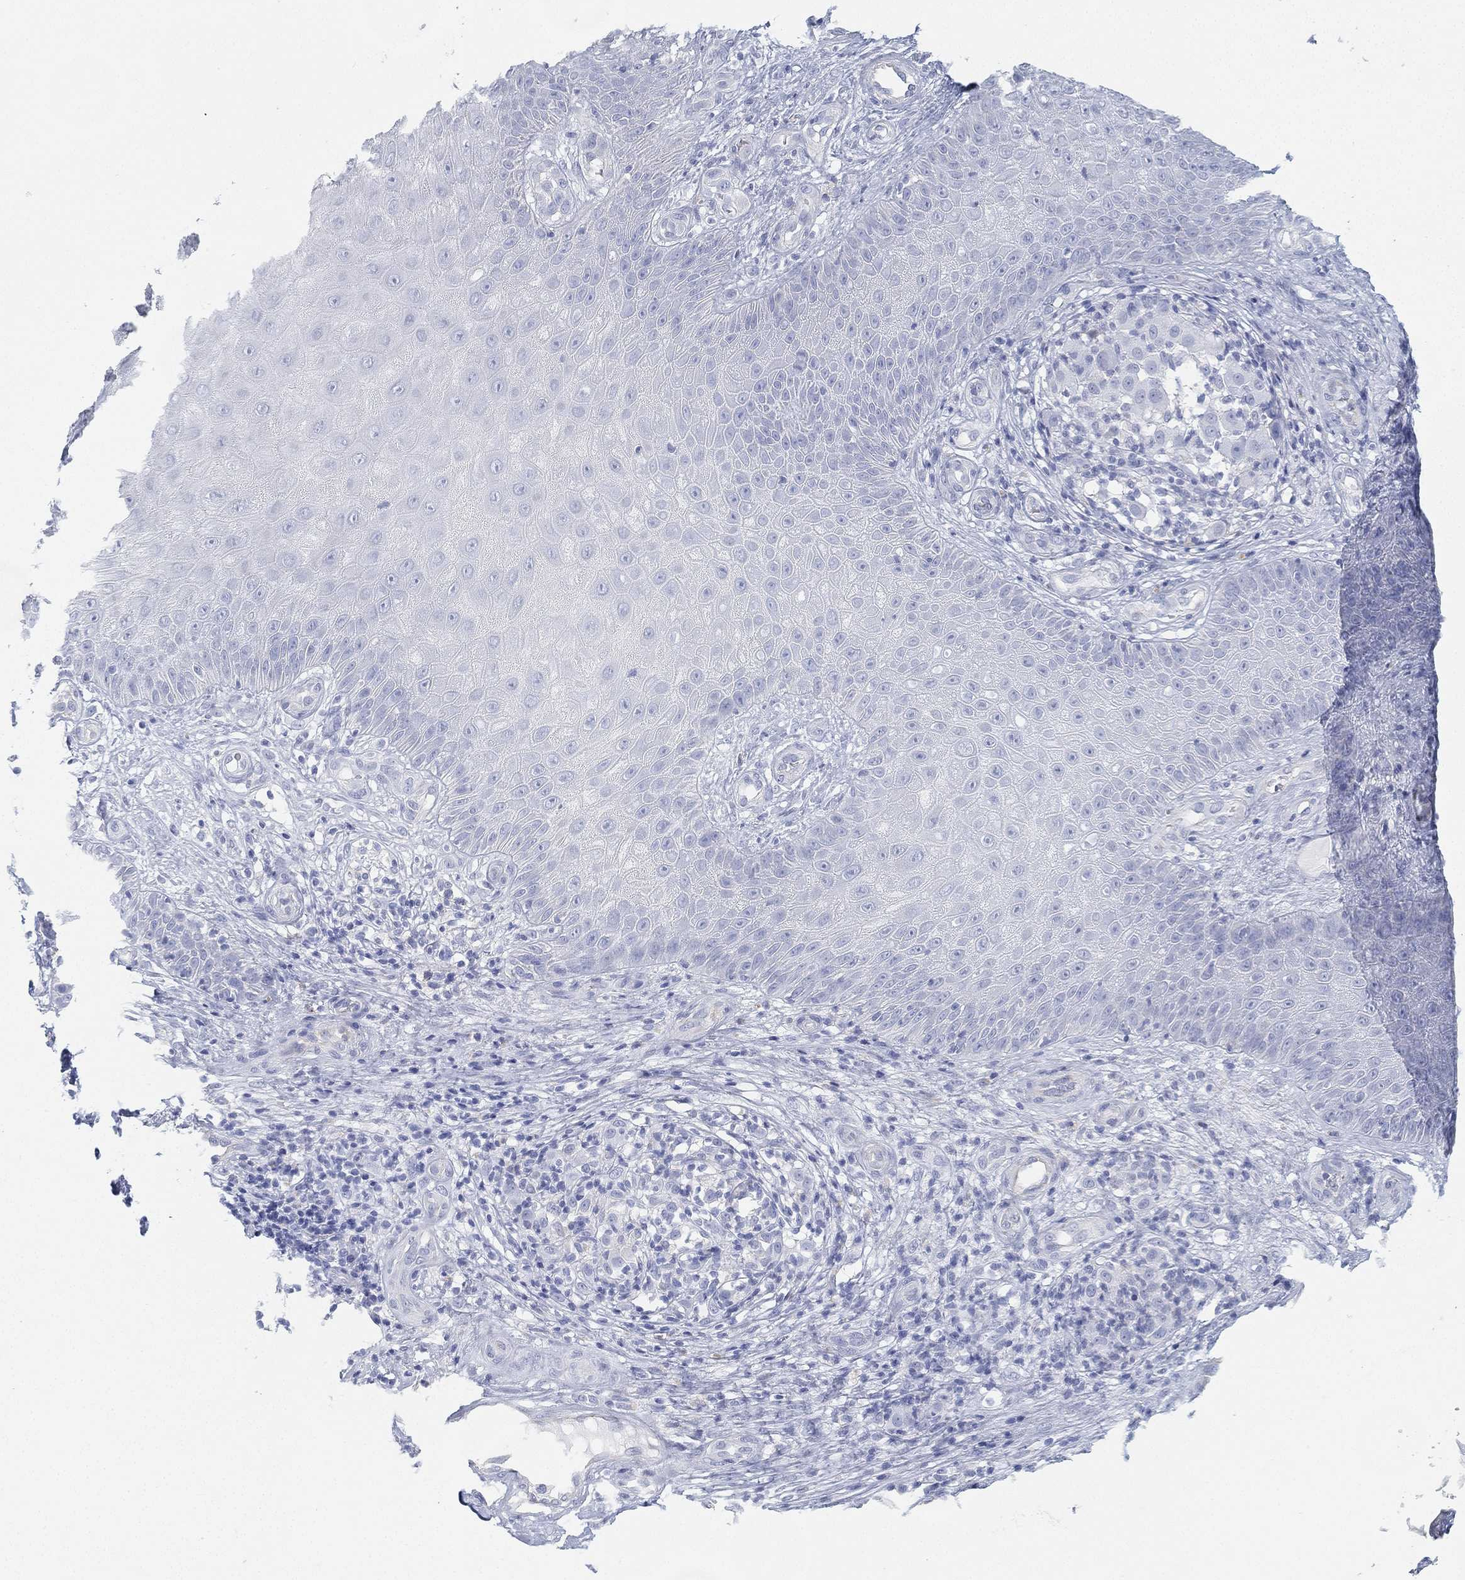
{"staining": {"intensity": "negative", "quantity": "none", "location": "none"}, "tissue": "melanoma", "cell_type": "Tumor cells", "image_type": "cancer", "snomed": [{"axis": "morphology", "description": "Malignant melanoma, NOS"}, {"axis": "topography", "description": "Skin"}], "caption": "This micrograph is of melanoma stained with IHC to label a protein in brown with the nuclei are counter-stained blue. There is no positivity in tumor cells.", "gene": "GPR61", "patient": {"sex": "female", "age": 87}}